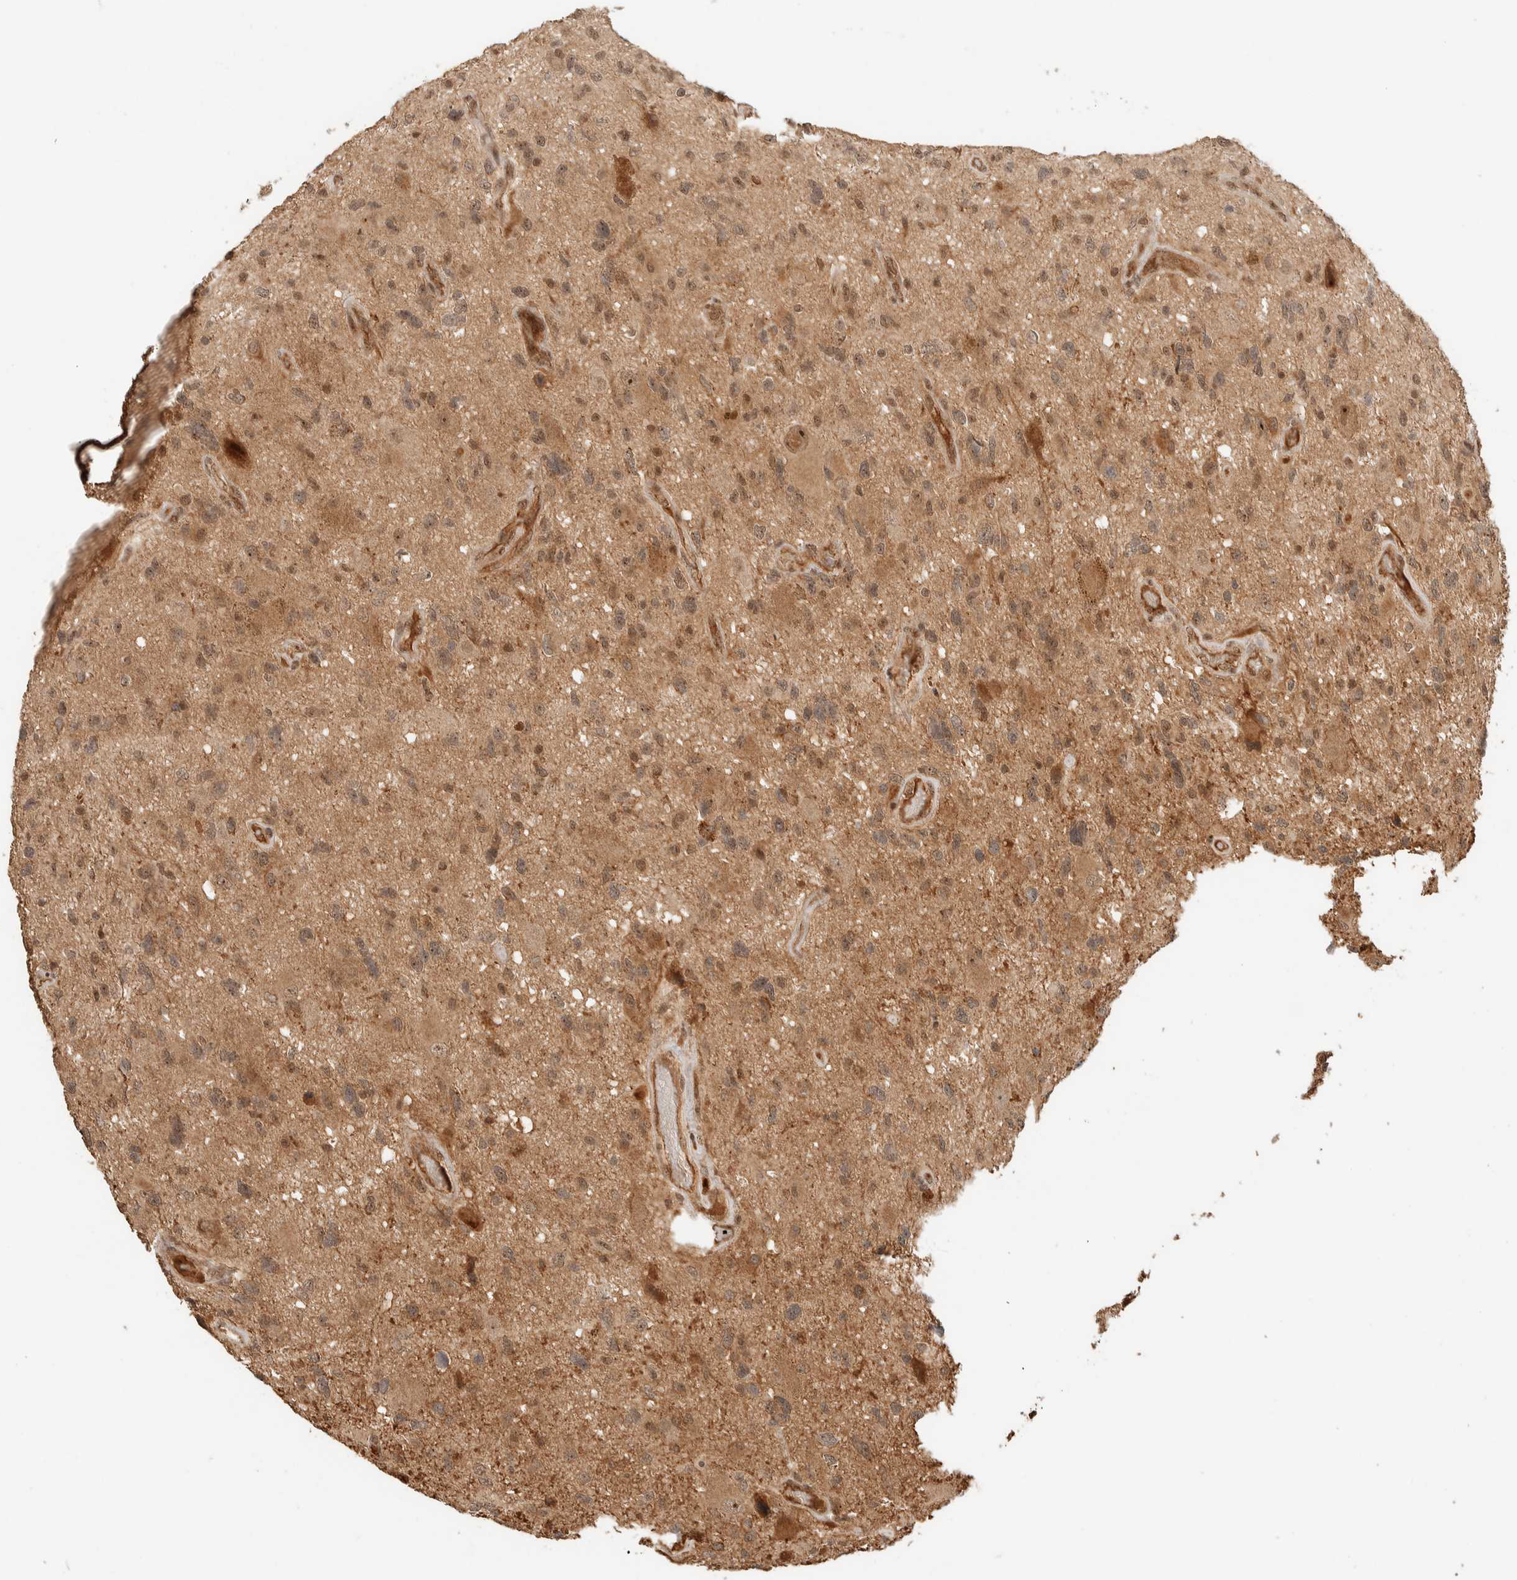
{"staining": {"intensity": "moderate", "quantity": ">75%", "location": "cytoplasmic/membranous"}, "tissue": "glioma", "cell_type": "Tumor cells", "image_type": "cancer", "snomed": [{"axis": "morphology", "description": "Glioma, malignant, High grade"}, {"axis": "topography", "description": "Brain"}], "caption": "Human glioma stained with a protein marker shows moderate staining in tumor cells.", "gene": "ZBTB2", "patient": {"sex": "male", "age": 33}}